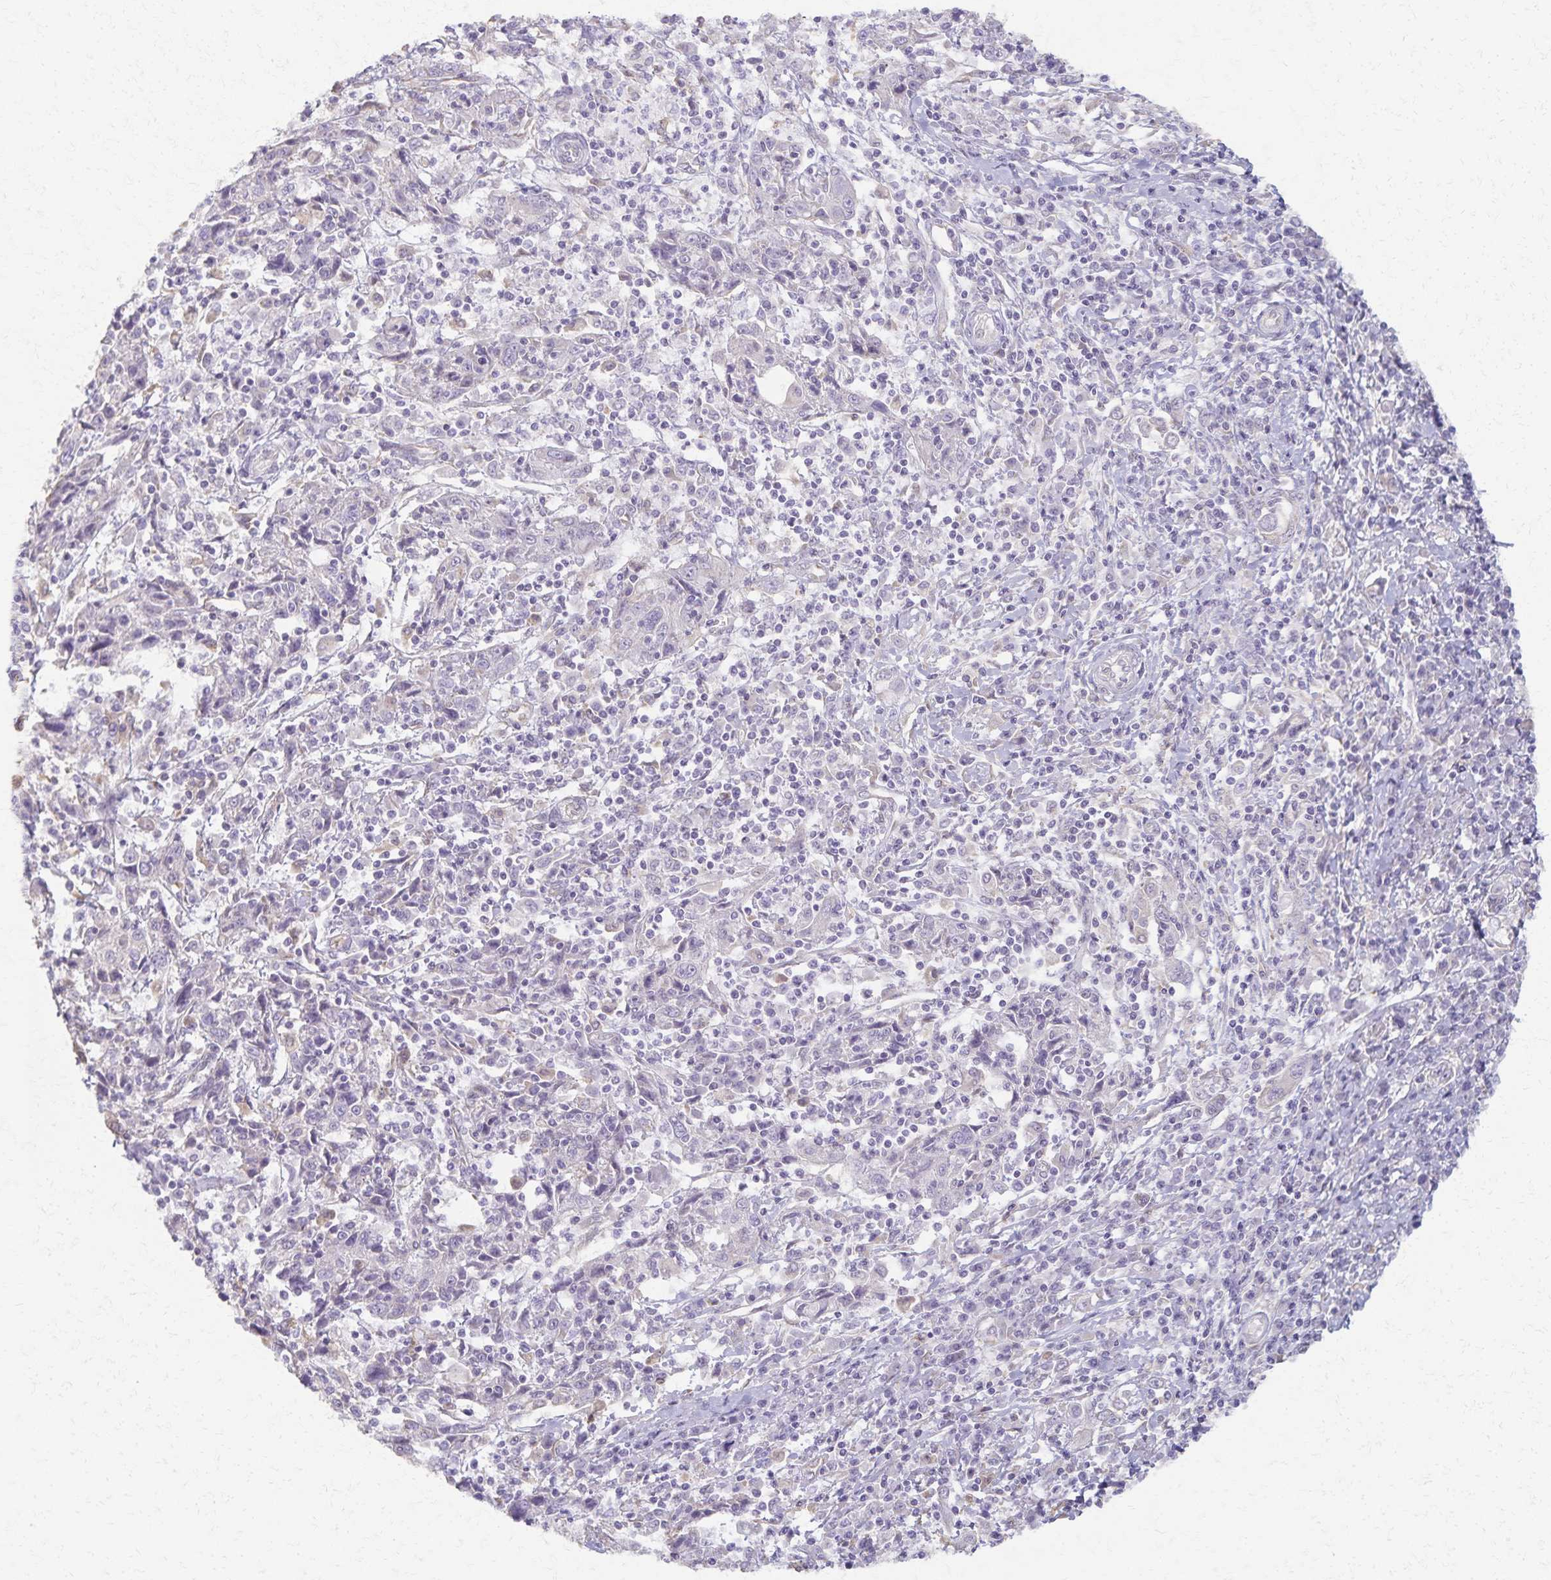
{"staining": {"intensity": "negative", "quantity": "none", "location": "none"}, "tissue": "cervical cancer", "cell_type": "Tumor cells", "image_type": "cancer", "snomed": [{"axis": "morphology", "description": "Squamous cell carcinoma, NOS"}, {"axis": "topography", "description": "Cervix"}], "caption": "Protein analysis of squamous cell carcinoma (cervical) shows no significant staining in tumor cells. The staining is performed using DAB brown chromogen with nuclei counter-stained in using hematoxylin.", "gene": "KISS1", "patient": {"sex": "female", "age": 46}}